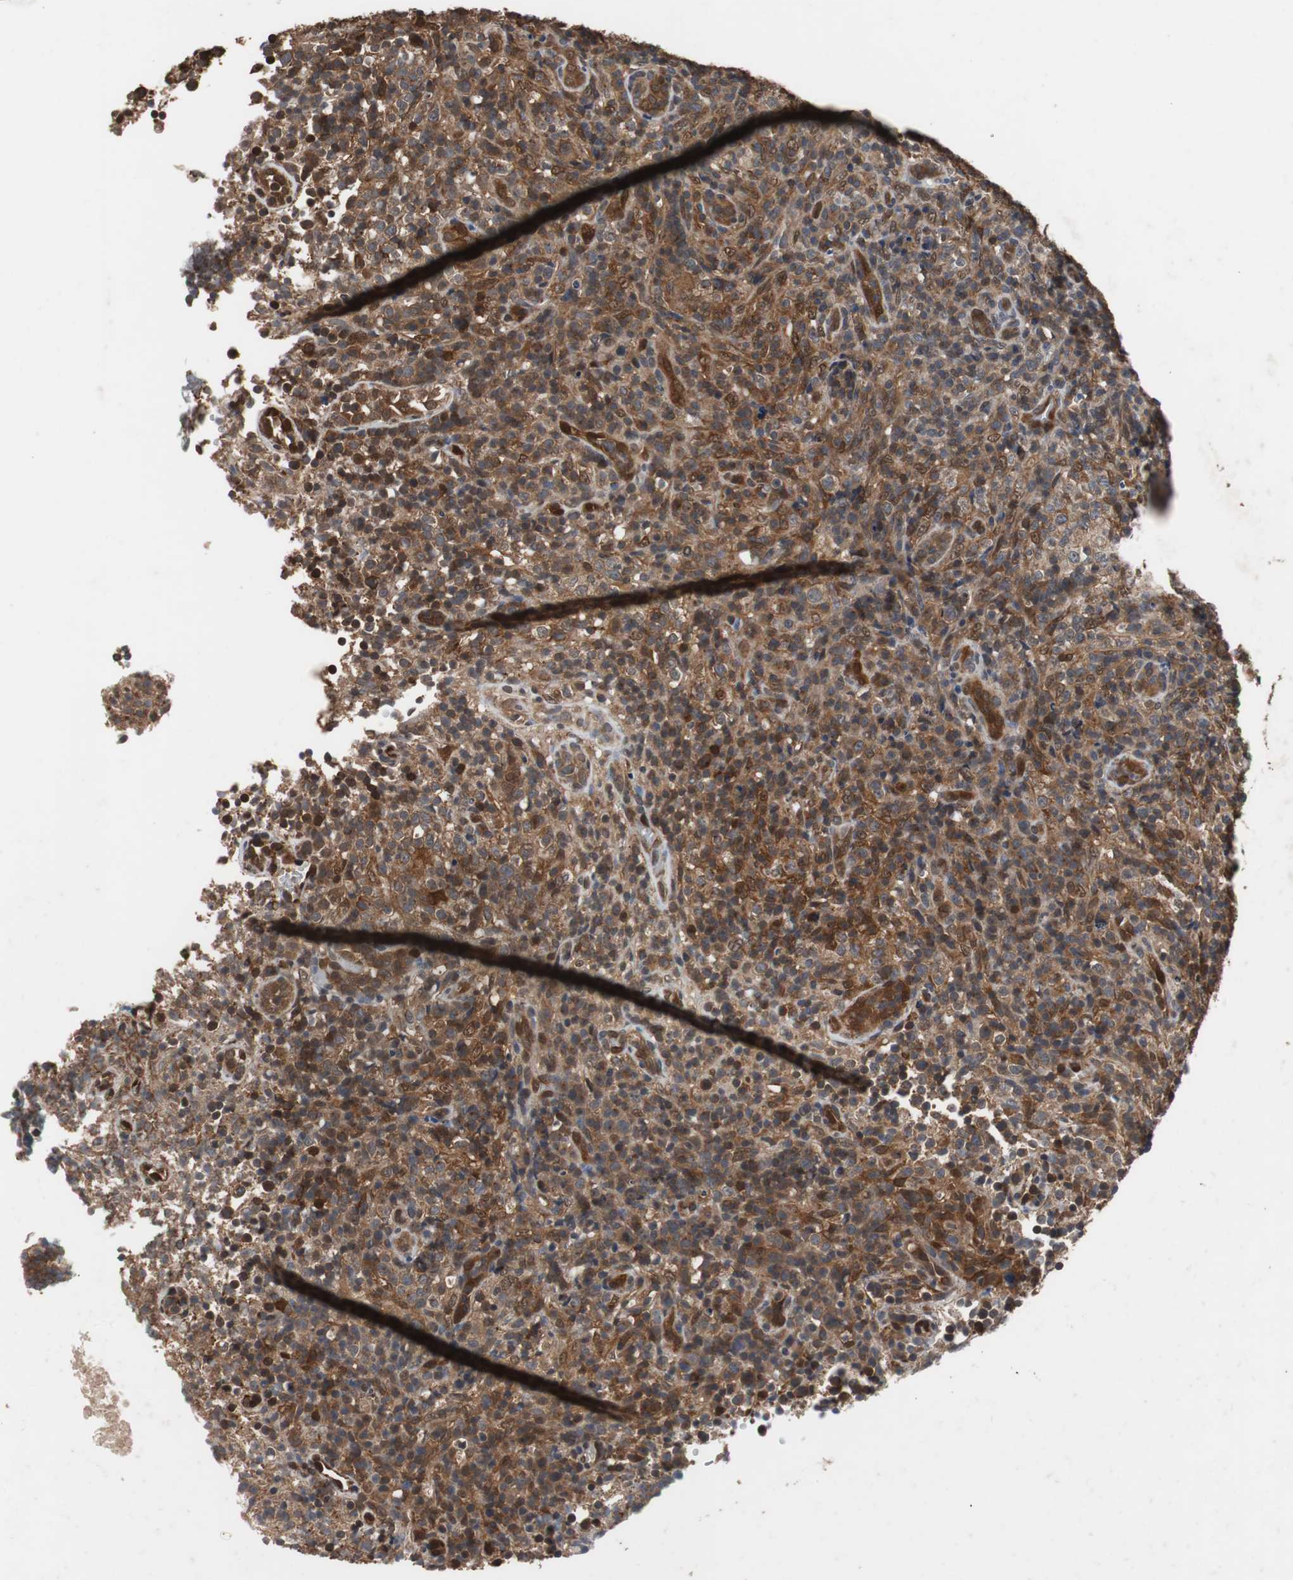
{"staining": {"intensity": "moderate", "quantity": ">75%", "location": "cytoplasmic/membranous,nuclear"}, "tissue": "lymphoma", "cell_type": "Tumor cells", "image_type": "cancer", "snomed": [{"axis": "morphology", "description": "Malignant lymphoma, non-Hodgkin's type, High grade"}, {"axis": "topography", "description": "Lymph node"}], "caption": "Protein expression analysis of human malignant lymphoma, non-Hodgkin's type (high-grade) reveals moderate cytoplasmic/membranous and nuclear positivity in approximately >75% of tumor cells. The staining is performed using DAB brown chromogen to label protein expression. The nuclei are counter-stained blue using hematoxylin.", "gene": "NDRG1", "patient": {"sex": "female", "age": 76}}